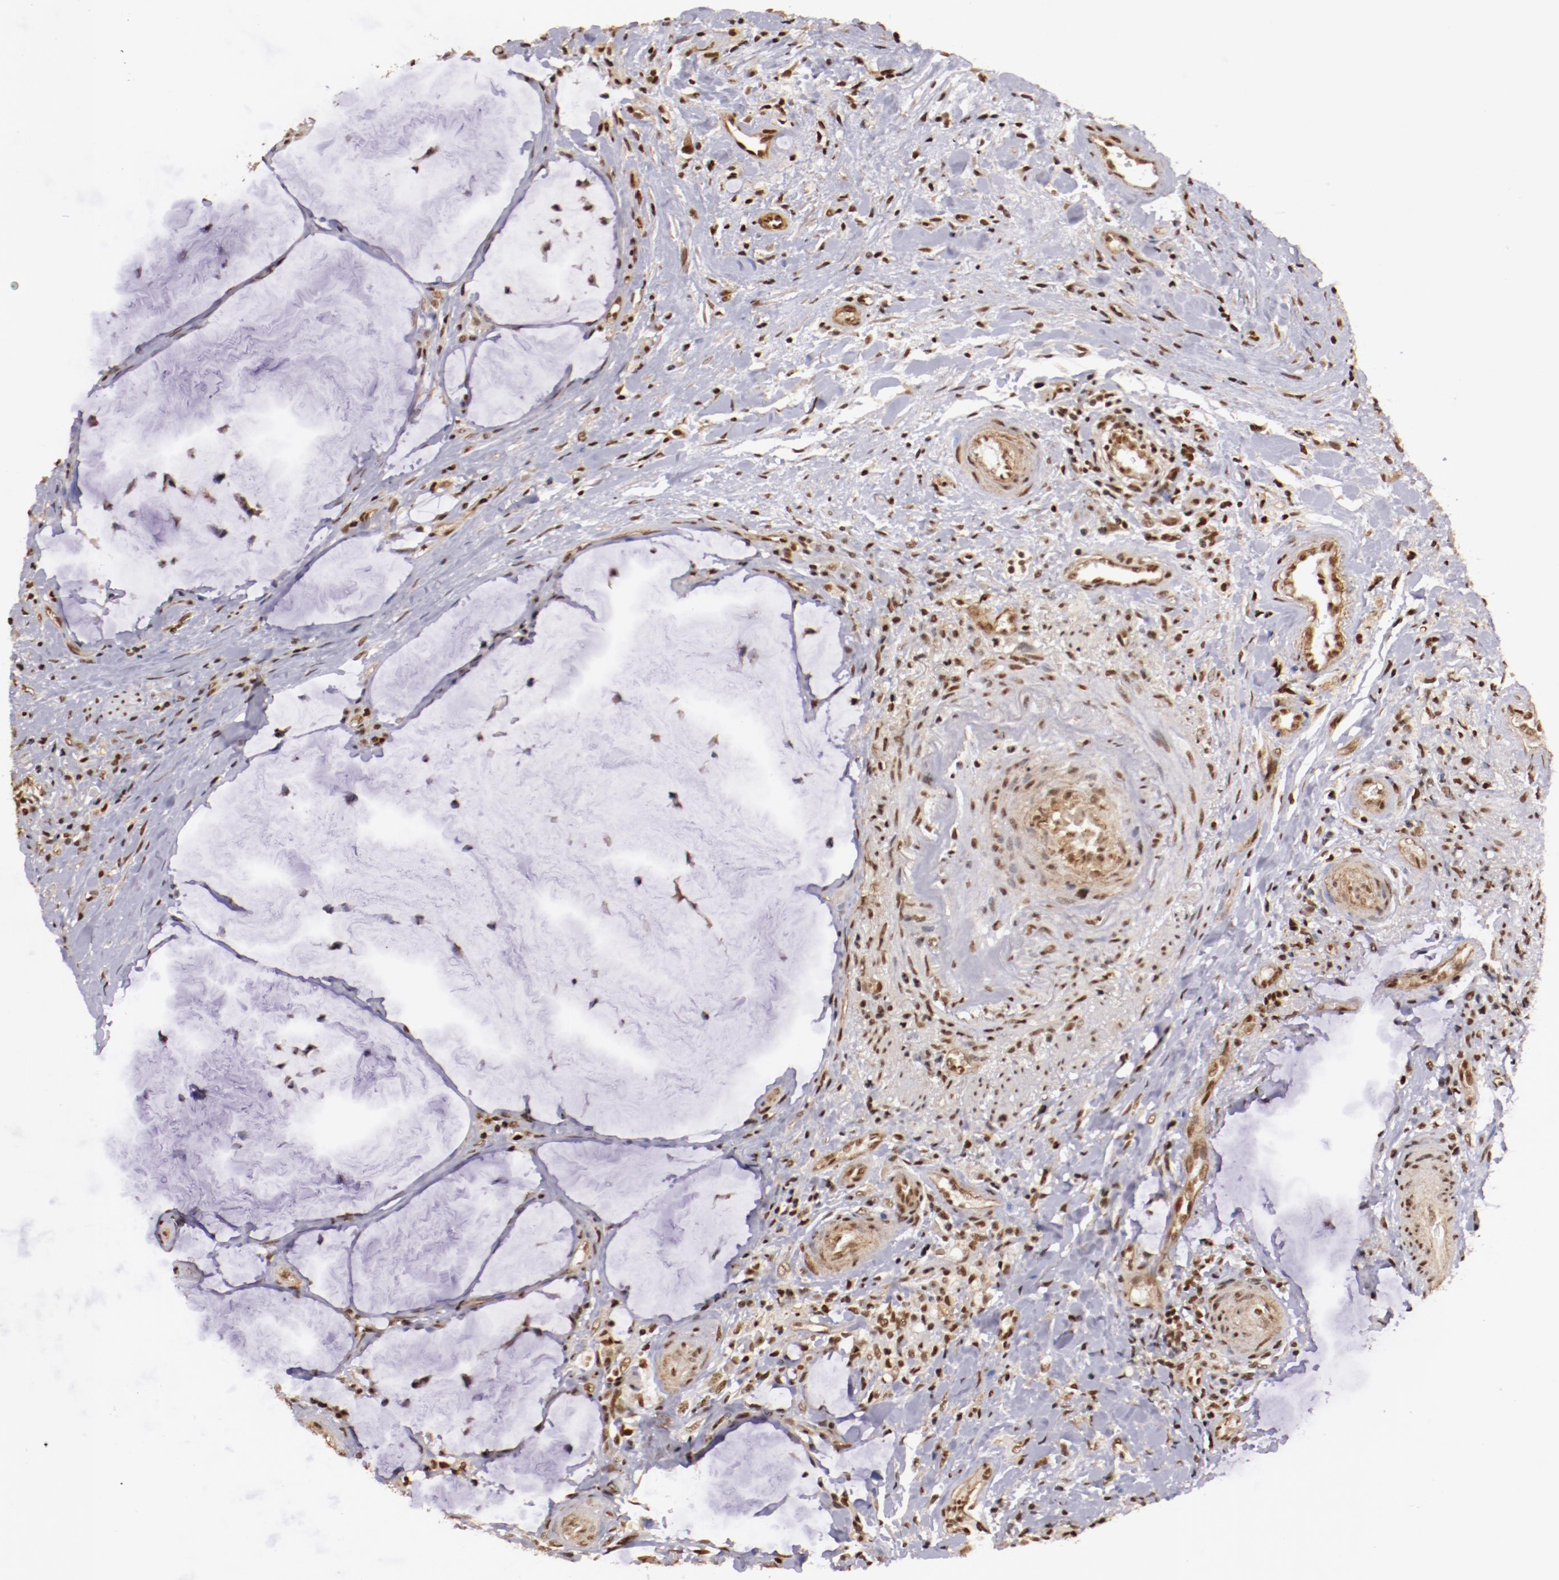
{"staining": {"intensity": "moderate", "quantity": ">75%", "location": "nuclear"}, "tissue": "colorectal cancer", "cell_type": "Tumor cells", "image_type": "cancer", "snomed": [{"axis": "morphology", "description": "Adenocarcinoma, NOS"}, {"axis": "topography", "description": "Rectum"}], "caption": "Colorectal cancer (adenocarcinoma) stained with DAB (3,3'-diaminobenzidine) immunohistochemistry exhibits medium levels of moderate nuclear positivity in about >75% of tumor cells.", "gene": "STAG2", "patient": {"sex": "female", "age": 71}}